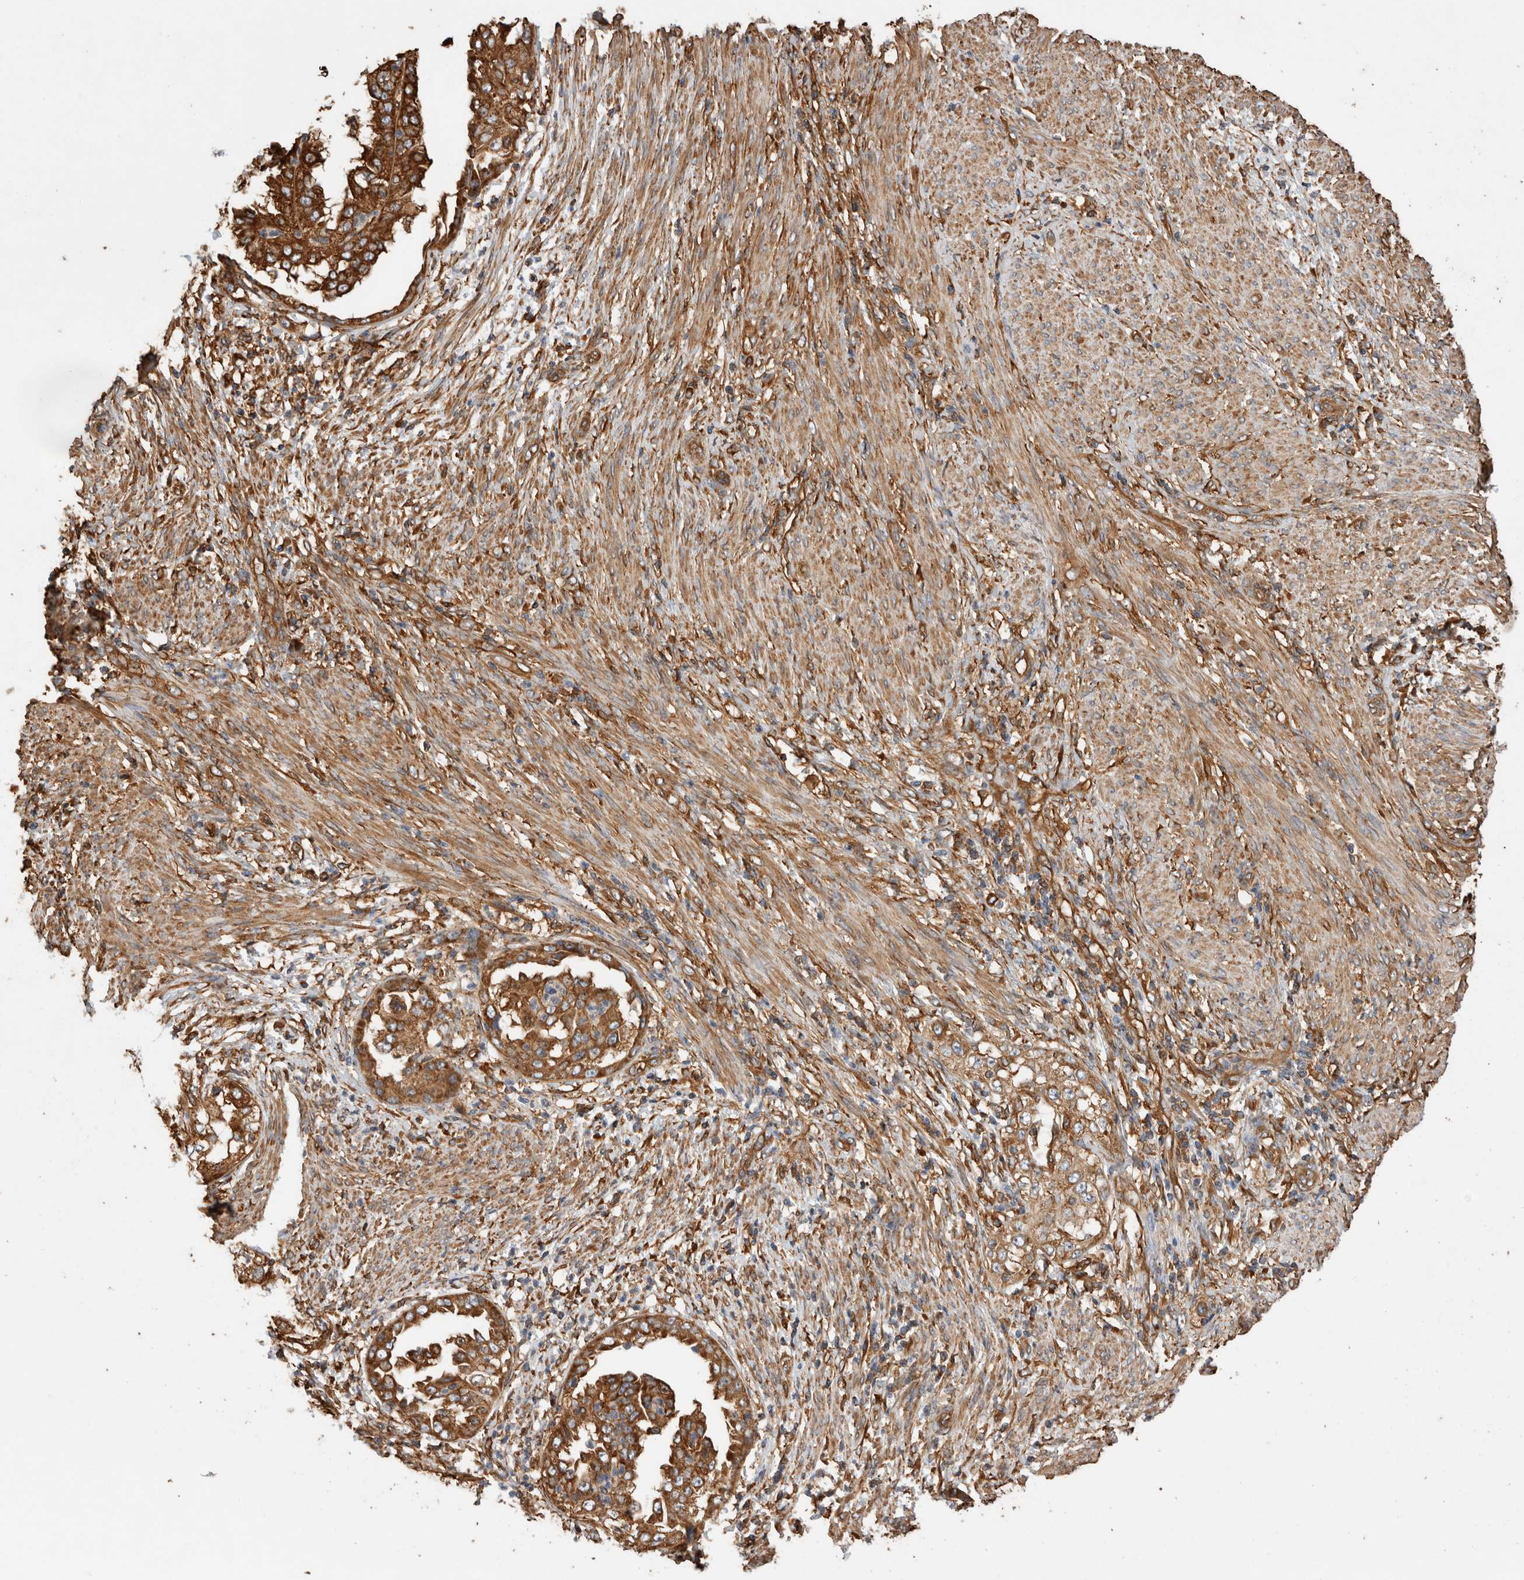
{"staining": {"intensity": "moderate", "quantity": ">75%", "location": "cytoplasmic/membranous"}, "tissue": "endometrial cancer", "cell_type": "Tumor cells", "image_type": "cancer", "snomed": [{"axis": "morphology", "description": "Adenocarcinoma, NOS"}, {"axis": "topography", "description": "Endometrium"}], "caption": "Adenocarcinoma (endometrial) stained with a protein marker exhibits moderate staining in tumor cells.", "gene": "ZNF397", "patient": {"sex": "female", "age": 85}}